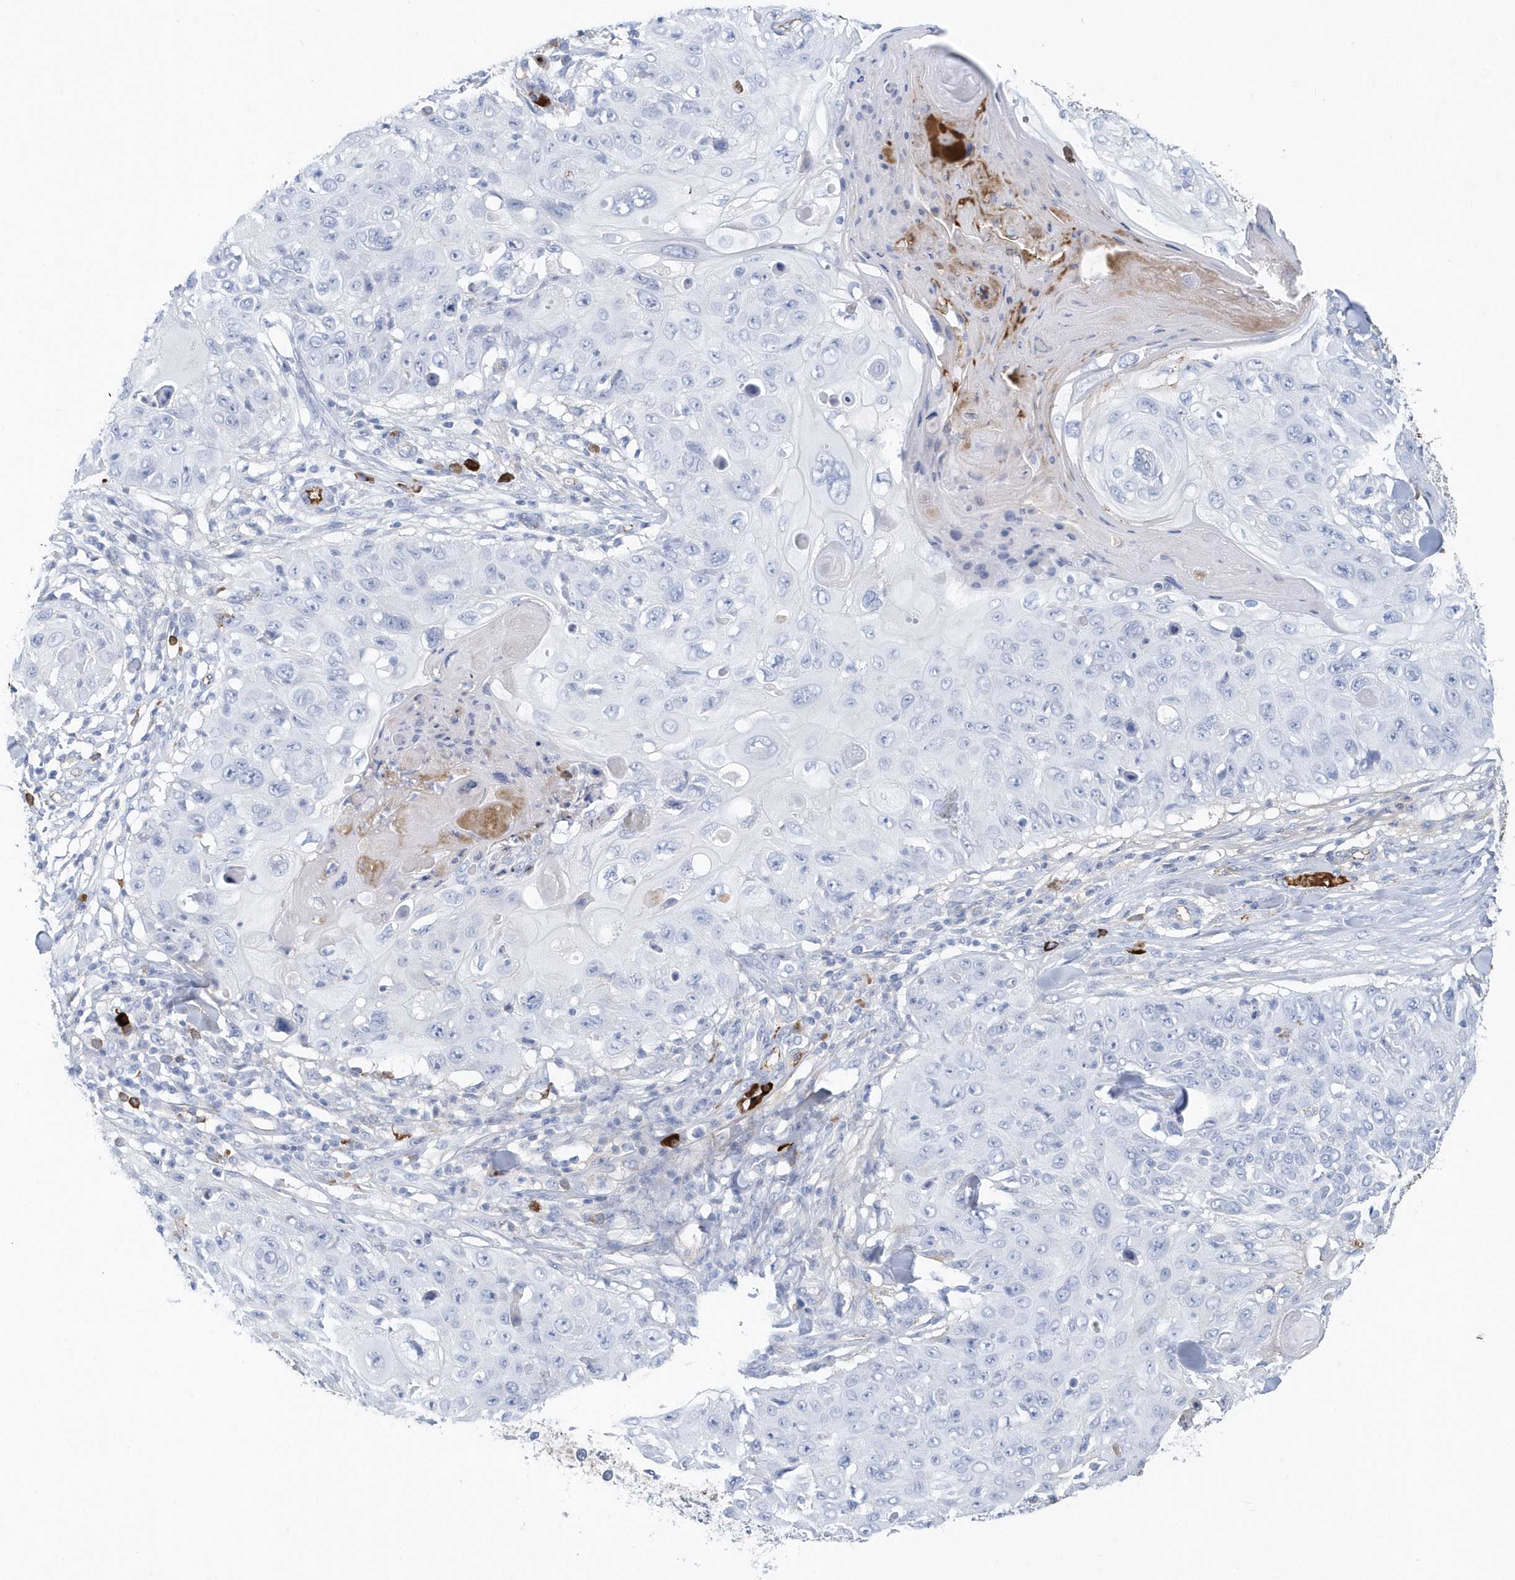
{"staining": {"intensity": "negative", "quantity": "none", "location": "none"}, "tissue": "skin cancer", "cell_type": "Tumor cells", "image_type": "cancer", "snomed": [{"axis": "morphology", "description": "Squamous cell carcinoma, NOS"}, {"axis": "topography", "description": "Skin"}], "caption": "Skin cancer (squamous cell carcinoma) stained for a protein using IHC shows no positivity tumor cells.", "gene": "JCHAIN", "patient": {"sex": "male", "age": 86}}